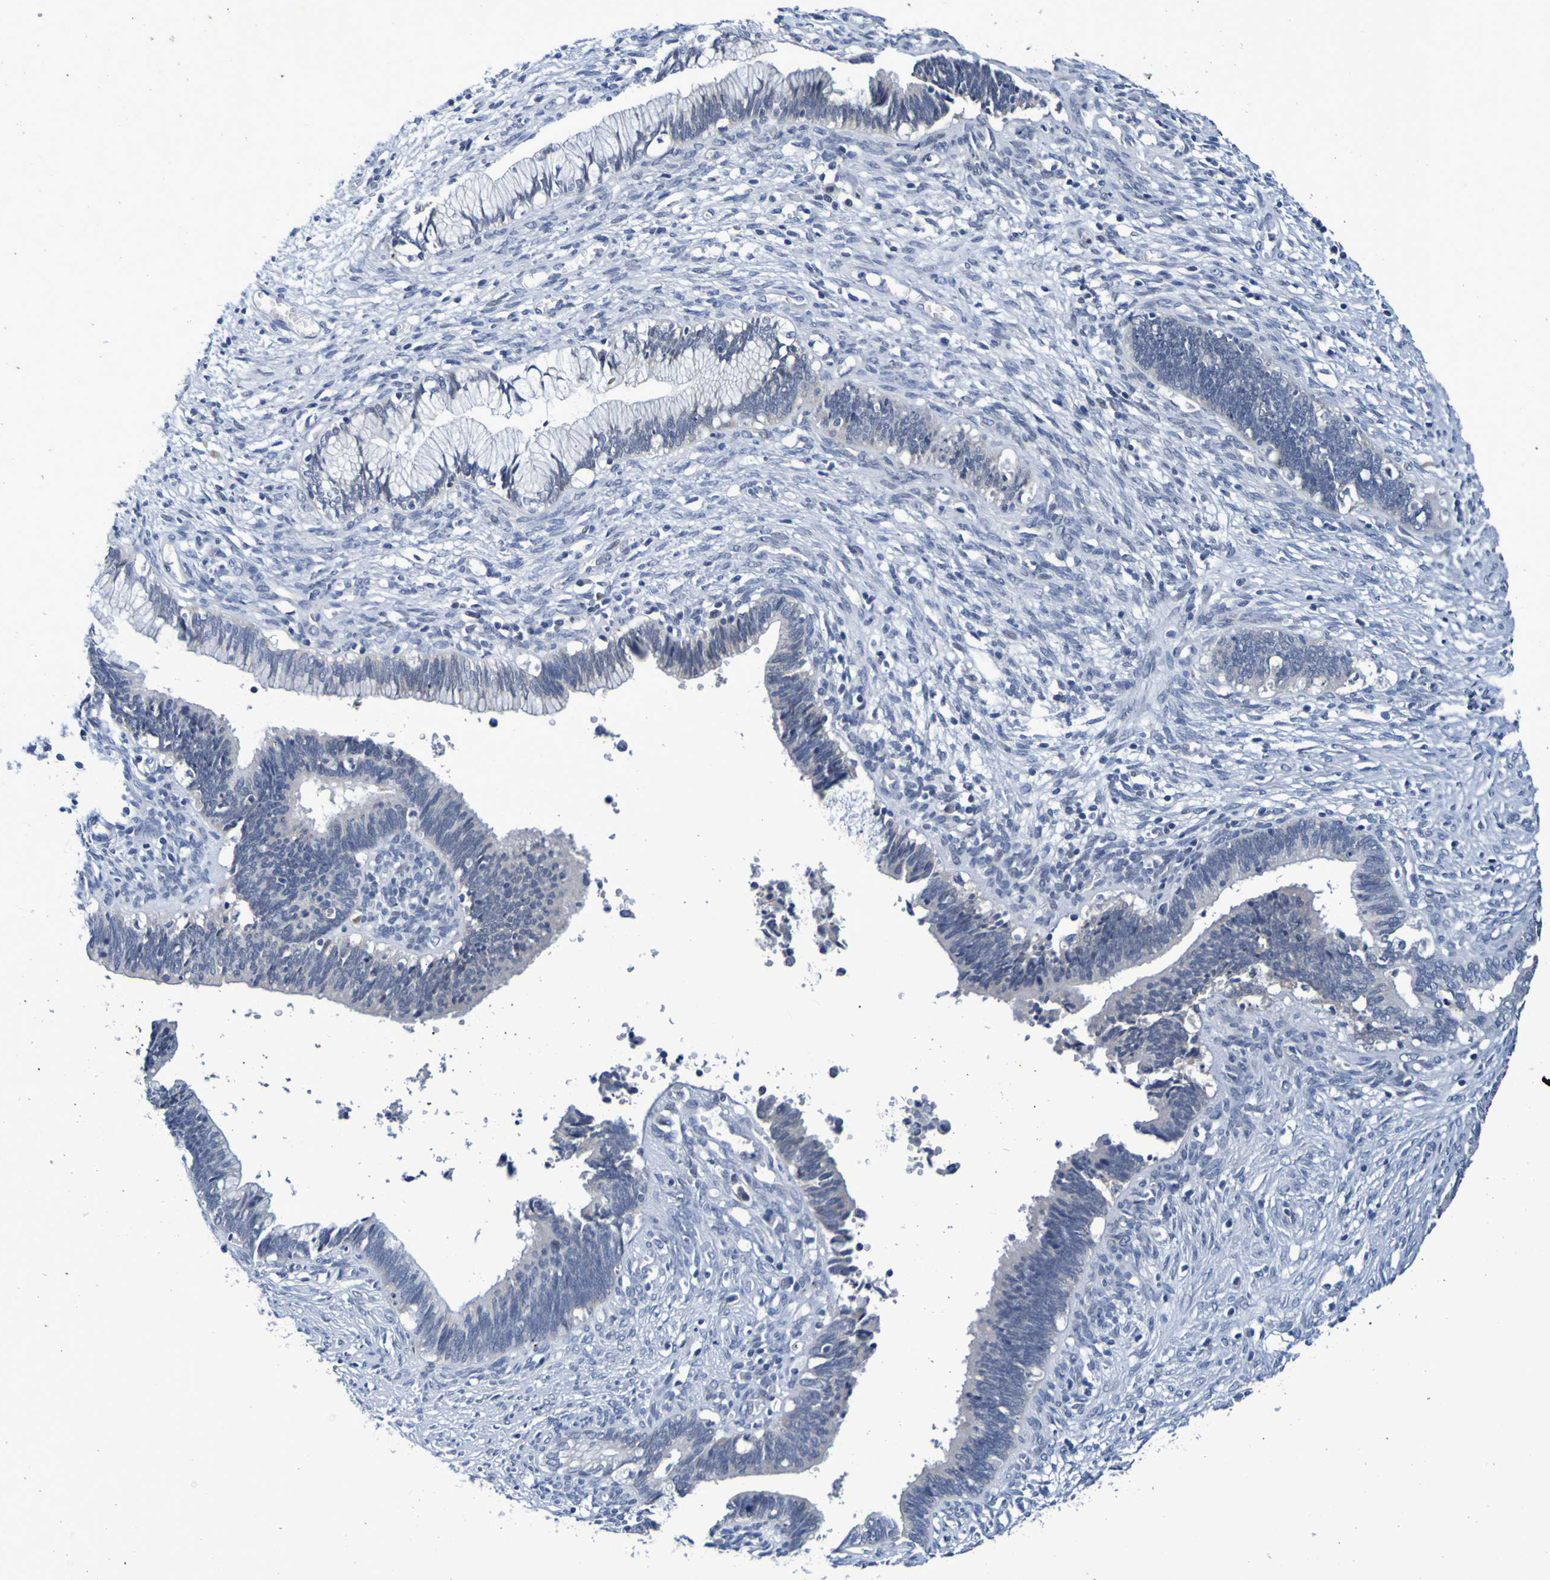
{"staining": {"intensity": "negative", "quantity": "none", "location": "none"}, "tissue": "cervical cancer", "cell_type": "Tumor cells", "image_type": "cancer", "snomed": [{"axis": "morphology", "description": "Adenocarcinoma, NOS"}, {"axis": "topography", "description": "Cervix"}], "caption": "Cervical cancer was stained to show a protein in brown. There is no significant expression in tumor cells.", "gene": "VMA21", "patient": {"sex": "female", "age": 44}}